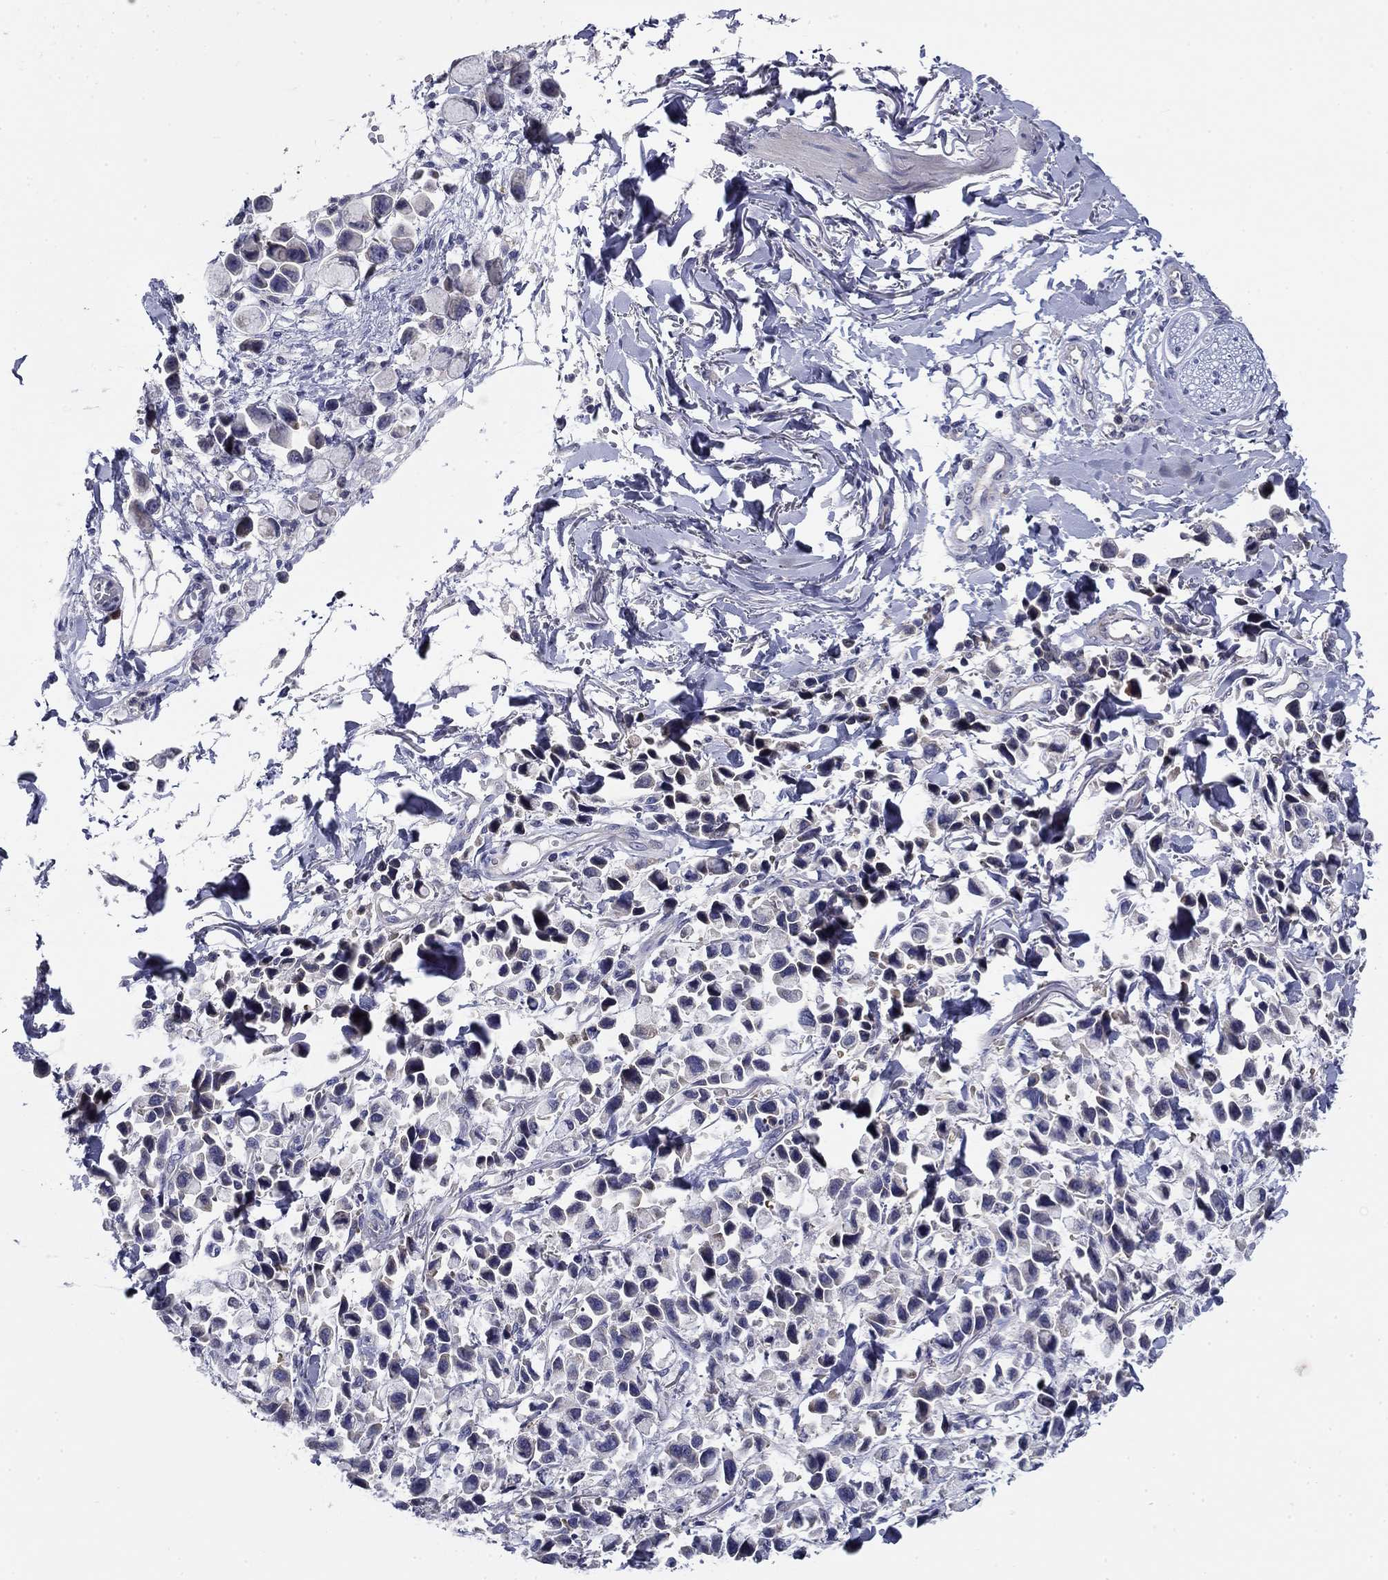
{"staining": {"intensity": "negative", "quantity": "none", "location": "none"}, "tissue": "stomach cancer", "cell_type": "Tumor cells", "image_type": "cancer", "snomed": [{"axis": "morphology", "description": "Adenocarcinoma, NOS"}, {"axis": "topography", "description": "Stomach"}], "caption": "IHC image of neoplastic tissue: human adenocarcinoma (stomach) stained with DAB (3,3'-diaminobenzidine) exhibits no significant protein positivity in tumor cells.", "gene": "POU2F2", "patient": {"sex": "female", "age": 81}}